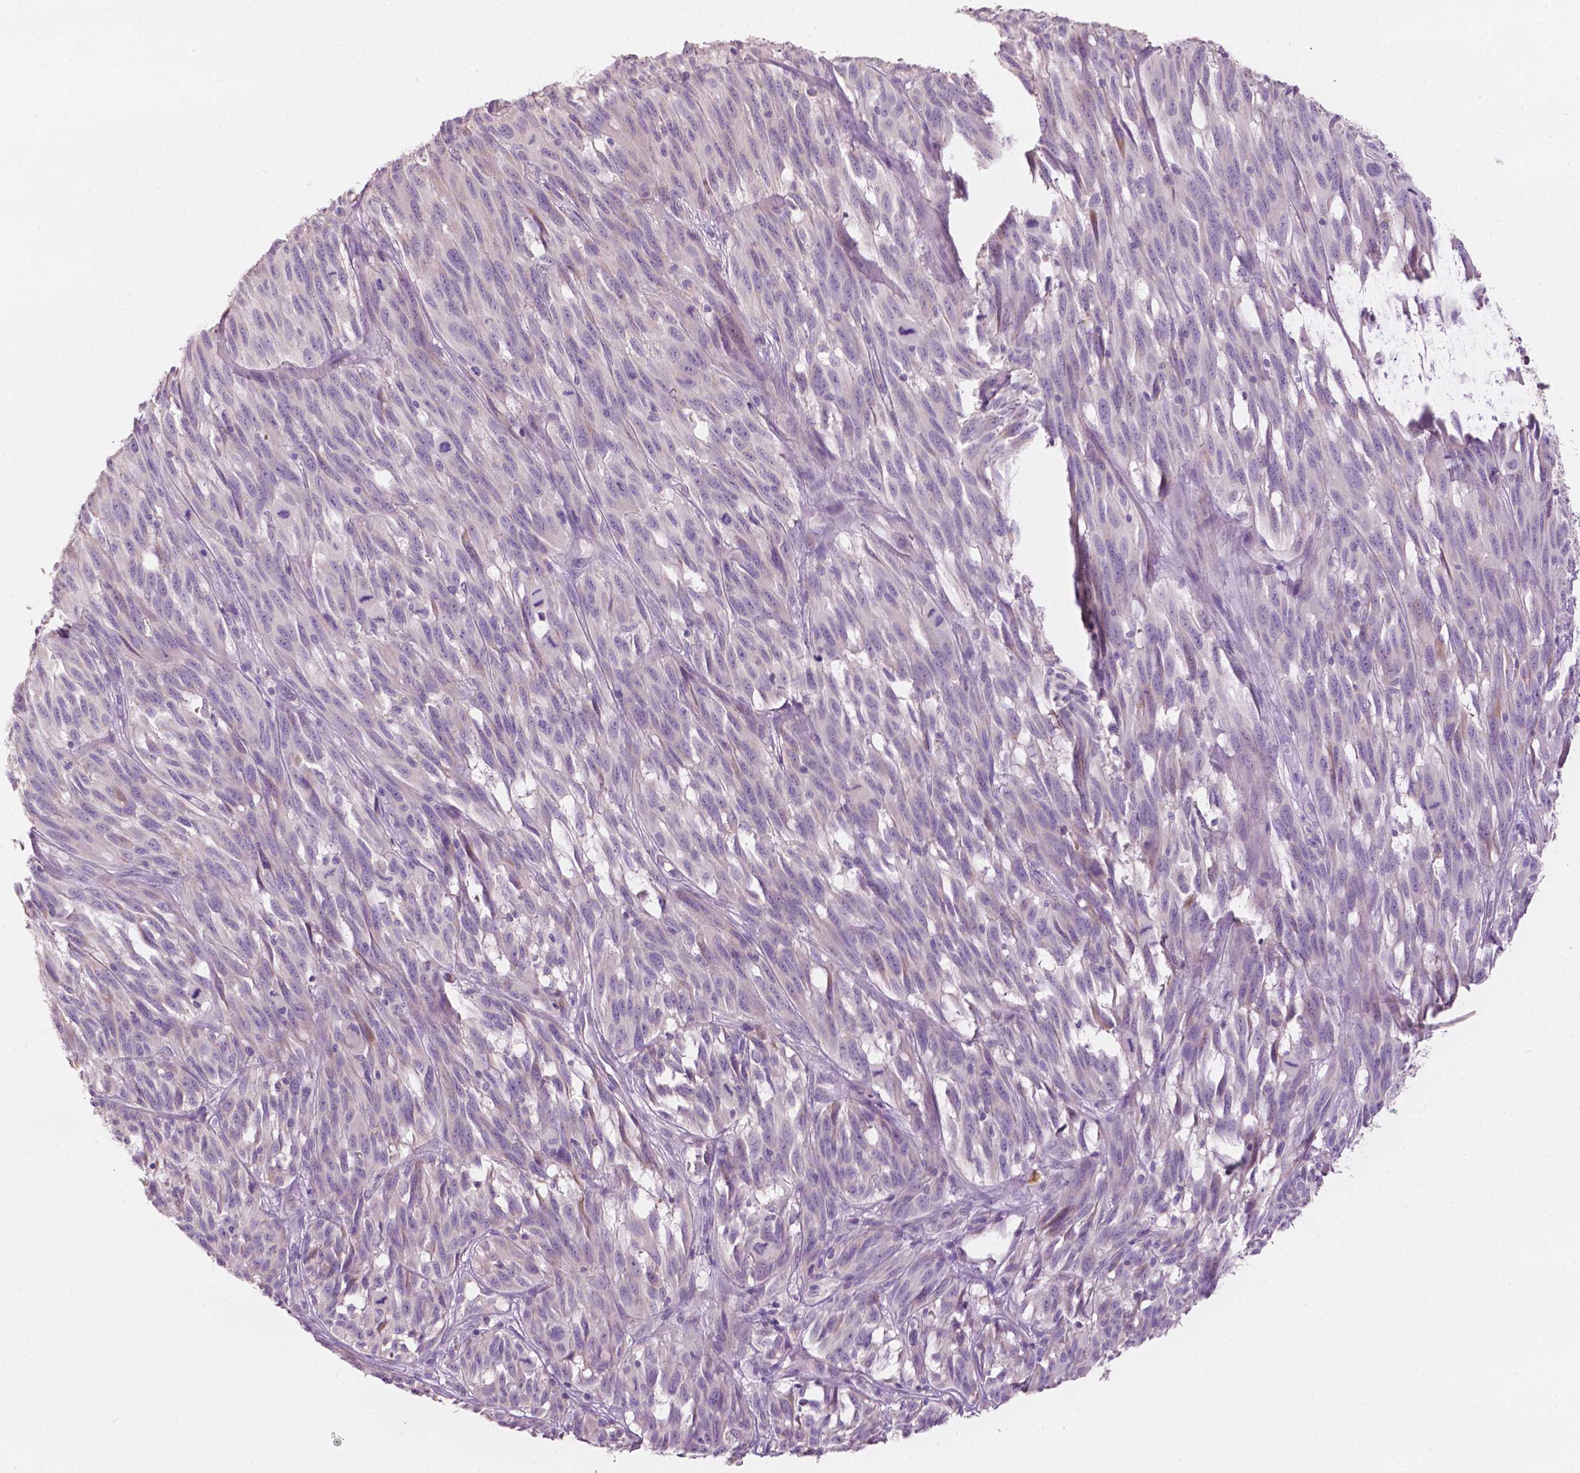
{"staining": {"intensity": "negative", "quantity": "none", "location": "none"}, "tissue": "melanoma", "cell_type": "Tumor cells", "image_type": "cancer", "snomed": [{"axis": "morphology", "description": "Malignant melanoma, NOS"}, {"axis": "topography", "description": "Vulva, labia, clitoris and Bartholin´s gland, NO"}], "caption": "Immunohistochemical staining of human melanoma displays no significant staining in tumor cells.", "gene": "NDUFS1", "patient": {"sex": "female", "age": 75}}